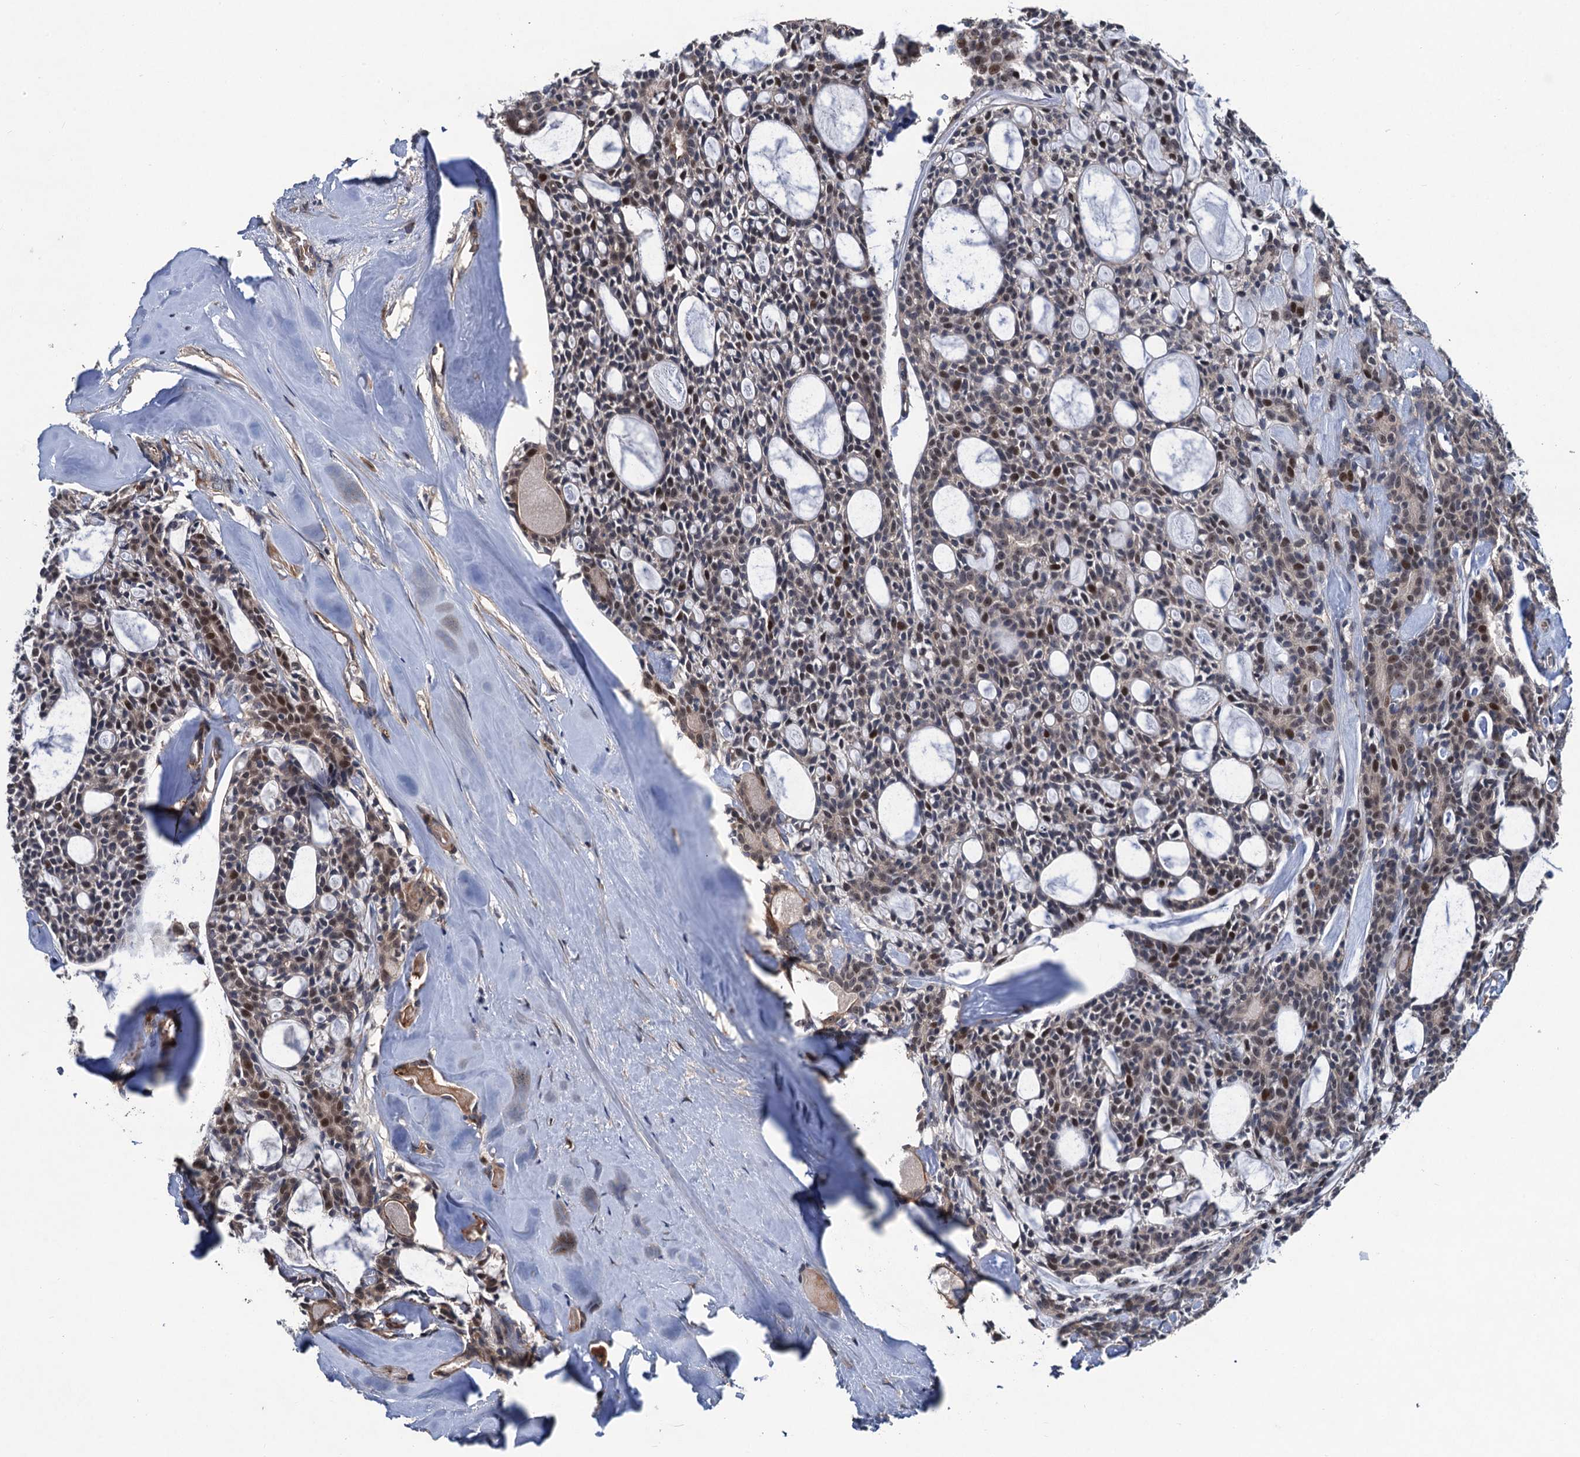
{"staining": {"intensity": "moderate", "quantity": "<25%", "location": "nuclear"}, "tissue": "head and neck cancer", "cell_type": "Tumor cells", "image_type": "cancer", "snomed": [{"axis": "morphology", "description": "Adenocarcinoma, NOS"}, {"axis": "topography", "description": "Salivary gland"}, {"axis": "topography", "description": "Head-Neck"}], "caption": "The histopathology image reveals staining of adenocarcinoma (head and neck), revealing moderate nuclear protein staining (brown color) within tumor cells.", "gene": "TRAF7", "patient": {"sex": "male", "age": 55}}